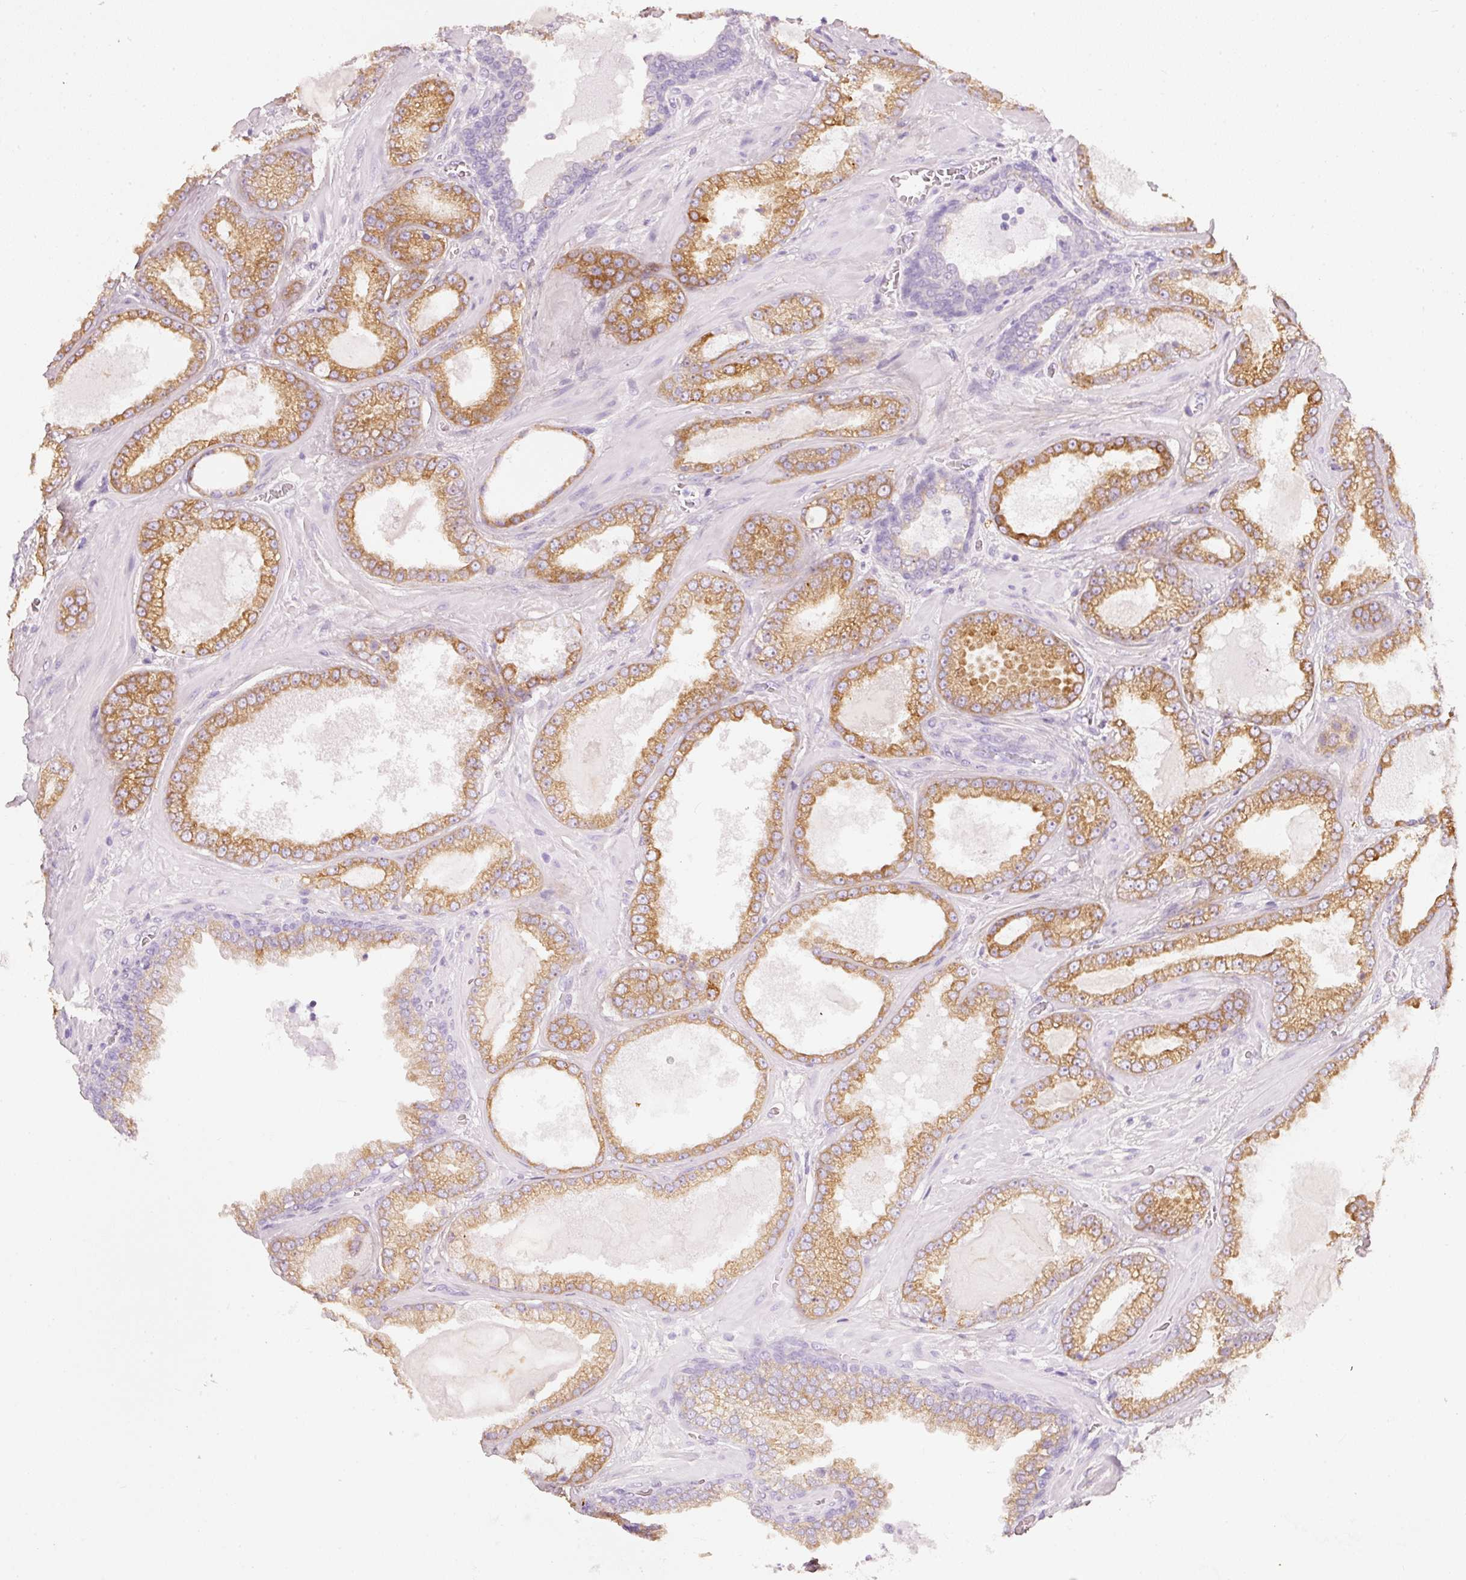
{"staining": {"intensity": "strong", "quantity": ">75%", "location": "cytoplasmic/membranous"}, "tissue": "prostate cancer", "cell_type": "Tumor cells", "image_type": "cancer", "snomed": [{"axis": "morphology", "description": "Adenocarcinoma, Low grade"}, {"axis": "topography", "description": "Prostate"}], "caption": "Prostate cancer (adenocarcinoma (low-grade)) stained for a protein (brown) shows strong cytoplasmic/membranous positive staining in approximately >75% of tumor cells.", "gene": "PDXDC1", "patient": {"sex": "male", "age": 57}}